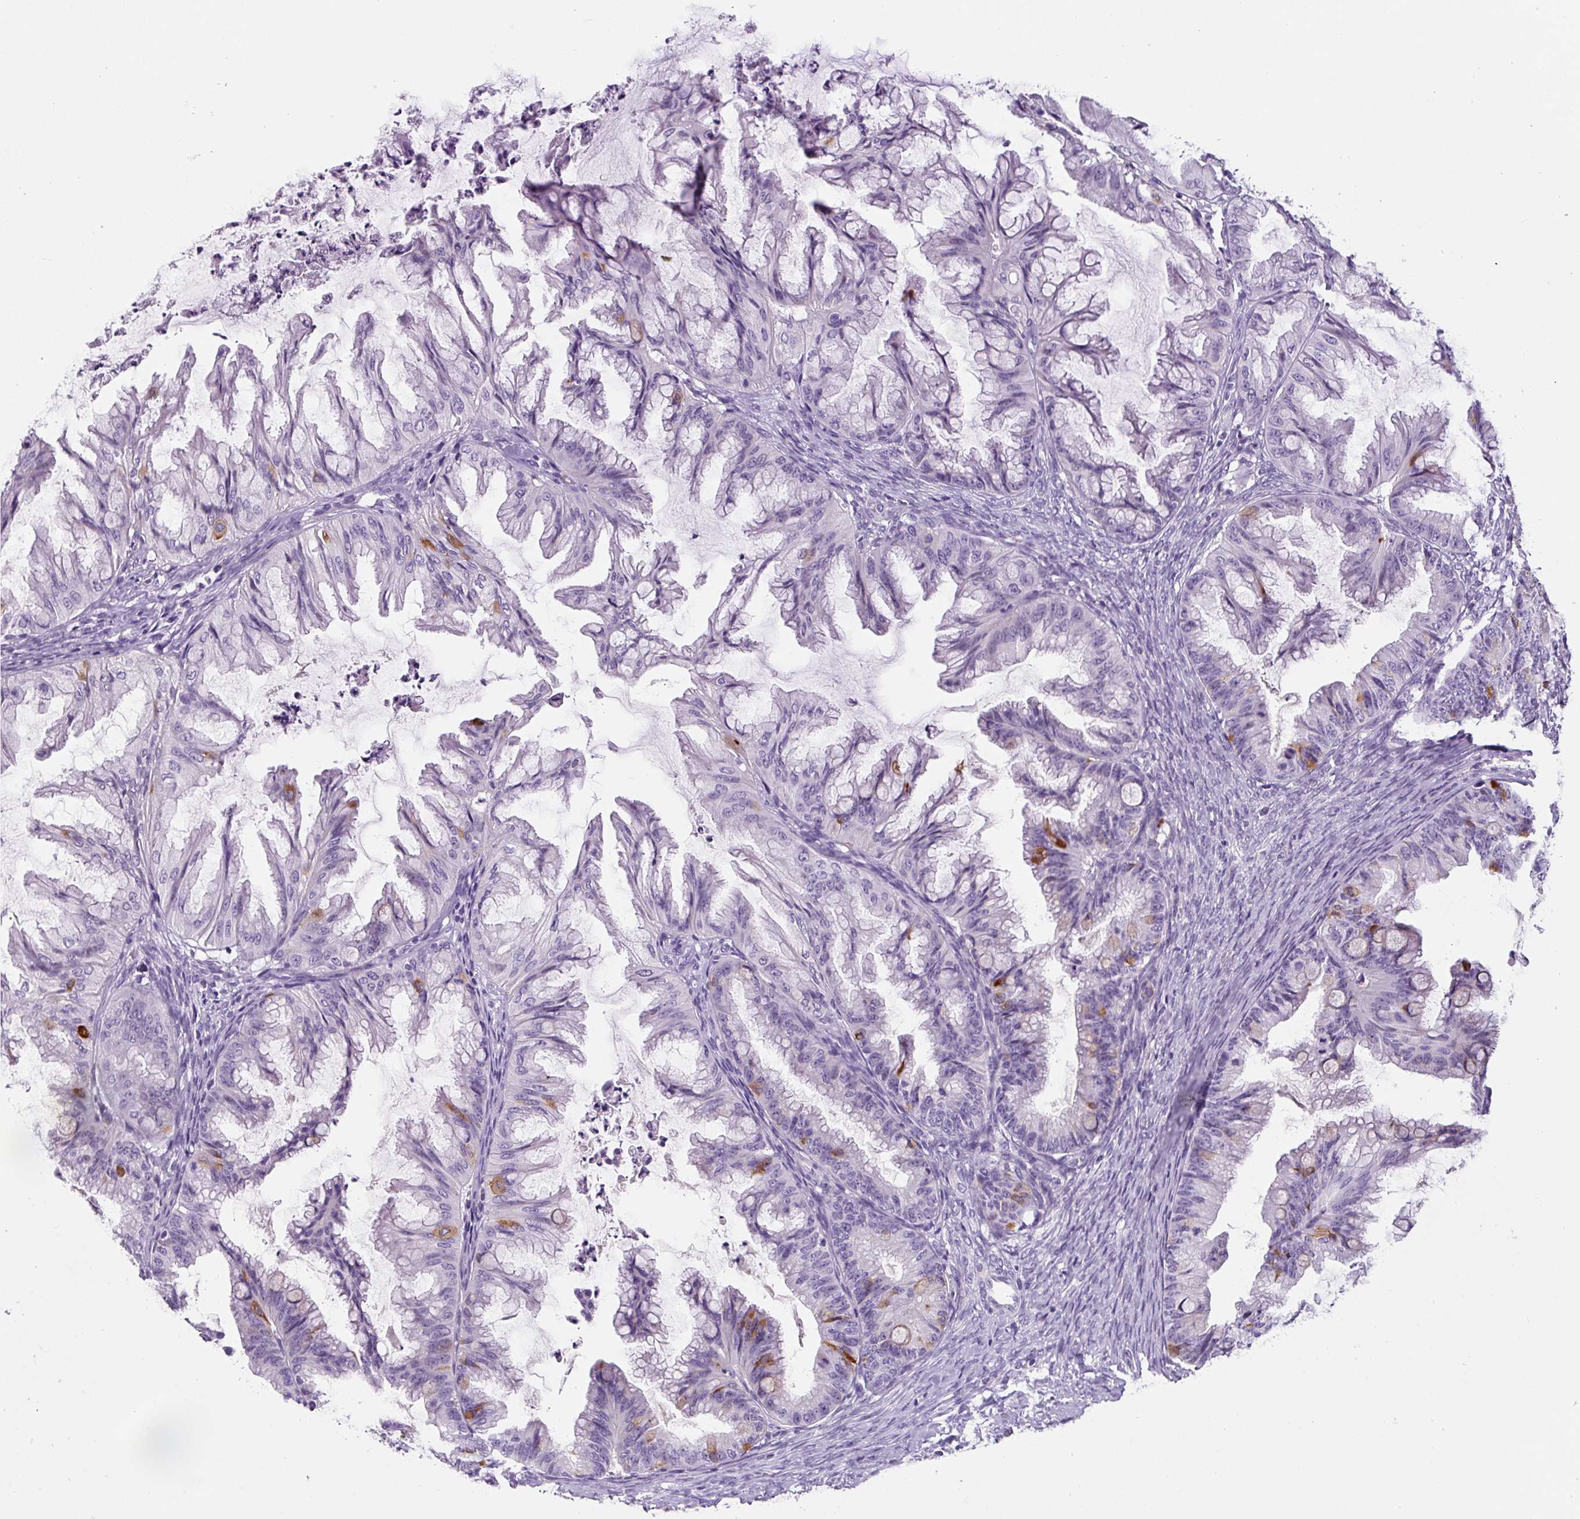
{"staining": {"intensity": "moderate", "quantity": "<25%", "location": "cytoplasmic/membranous"}, "tissue": "ovarian cancer", "cell_type": "Tumor cells", "image_type": "cancer", "snomed": [{"axis": "morphology", "description": "Cystadenocarcinoma, mucinous, NOS"}, {"axis": "topography", "description": "Ovary"}], "caption": "Approximately <25% of tumor cells in human mucinous cystadenocarcinoma (ovarian) demonstrate moderate cytoplasmic/membranous protein staining as visualized by brown immunohistochemical staining.", "gene": "SYP", "patient": {"sex": "female", "age": 35}}